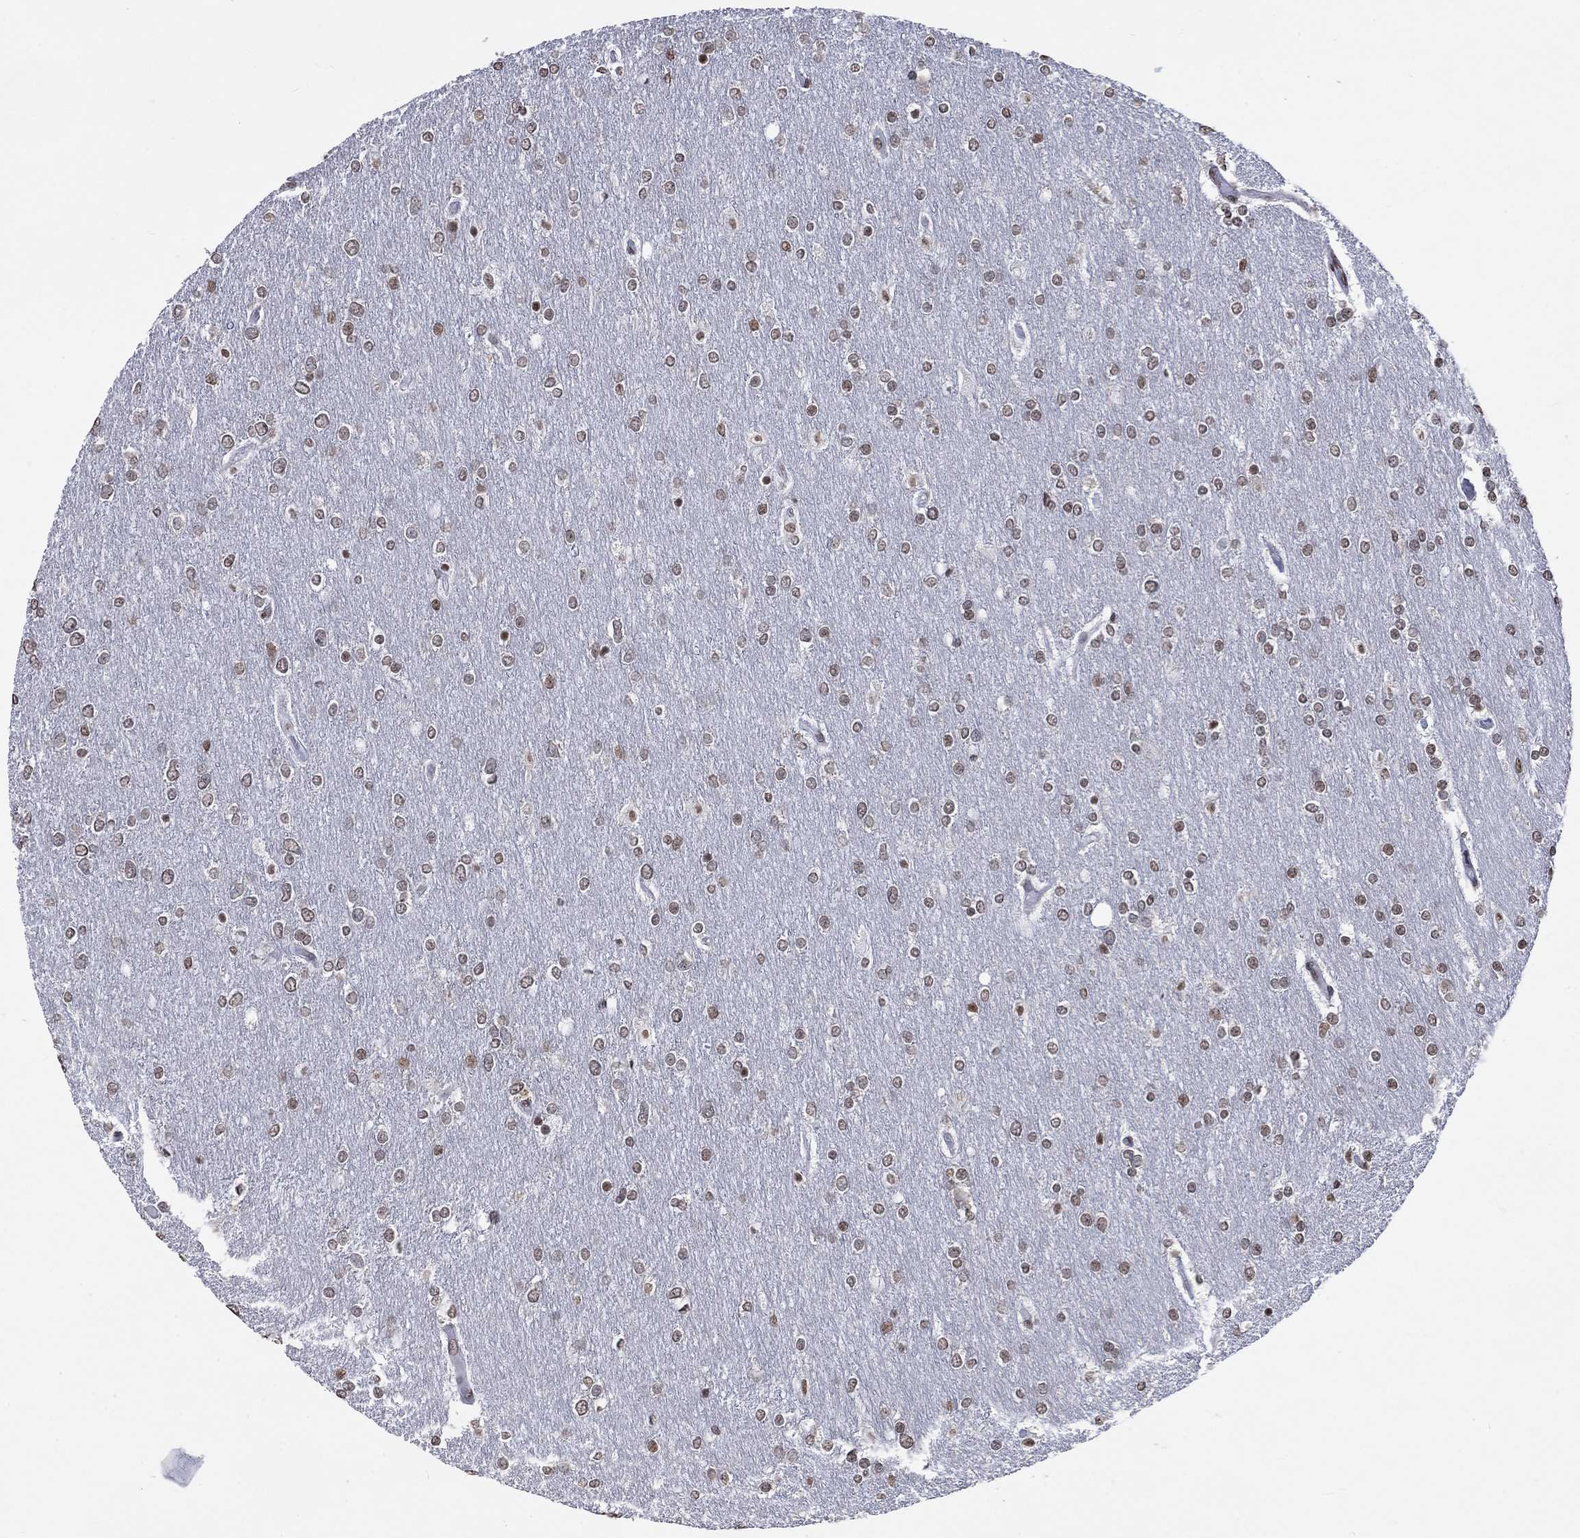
{"staining": {"intensity": "weak", "quantity": ">75%", "location": "nuclear"}, "tissue": "glioma", "cell_type": "Tumor cells", "image_type": "cancer", "snomed": [{"axis": "morphology", "description": "Glioma, malignant, High grade"}, {"axis": "topography", "description": "Brain"}], "caption": "A low amount of weak nuclear positivity is identified in approximately >75% of tumor cells in glioma tissue.", "gene": "SRSF3", "patient": {"sex": "female", "age": 61}}